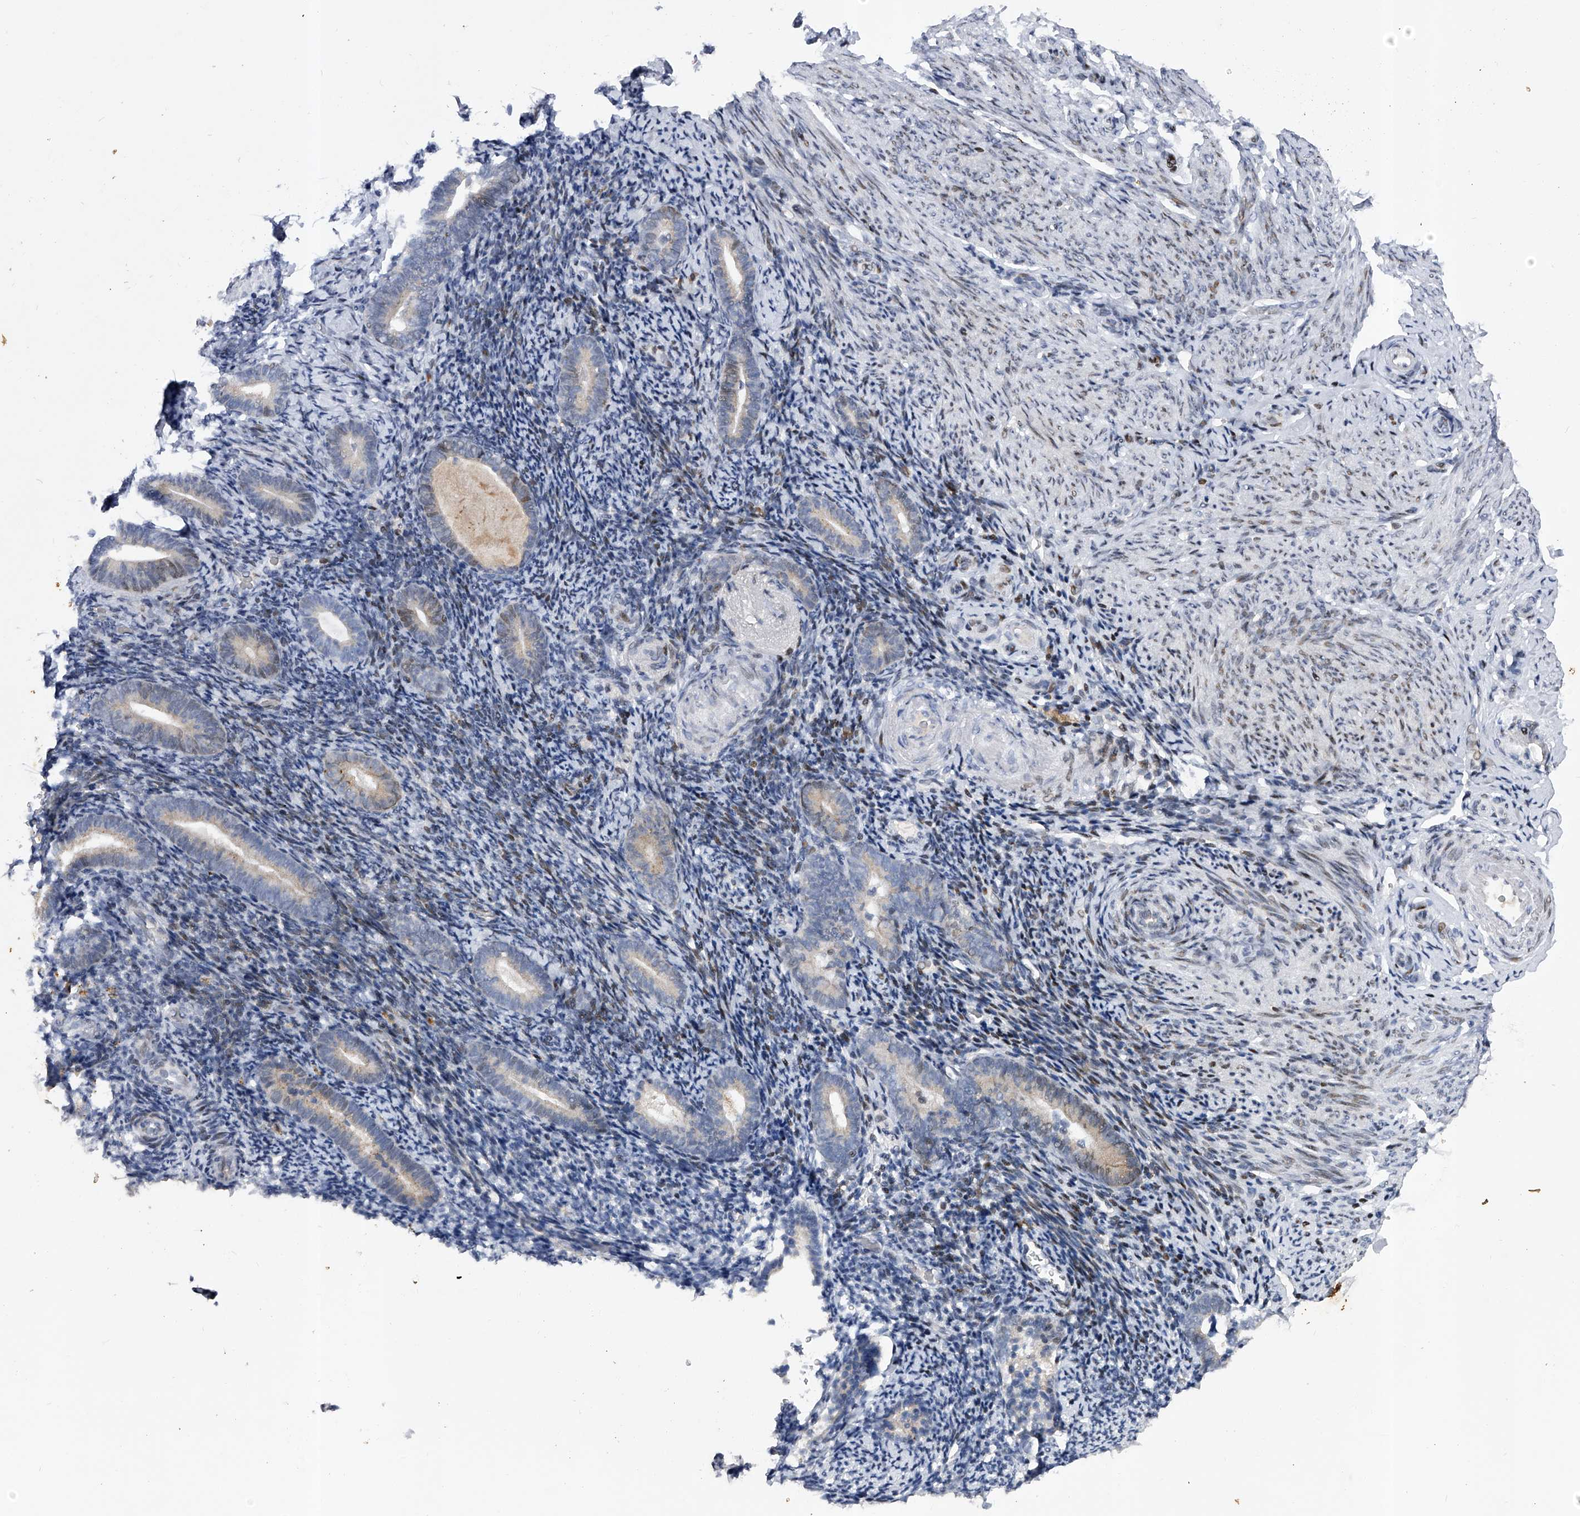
{"staining": {"intensity": "negative", "quantity": "none", "location": "none"}, "tissue": "endometrium", "cell_type": "Cells in endometrial stroma", "image_type": "normal", "snomed": [{"axis": "morphology", "description": "Normal tissue, NOS"}, {"axis": "topography", "description": "Endometrium"}], "caption": "The immunohistochemistry histopathology image has no significant staining in cells in endometrial stroma of endometrium.", "gene": "RWDD2A", "patient": {"sex": "female", "age": 51}}